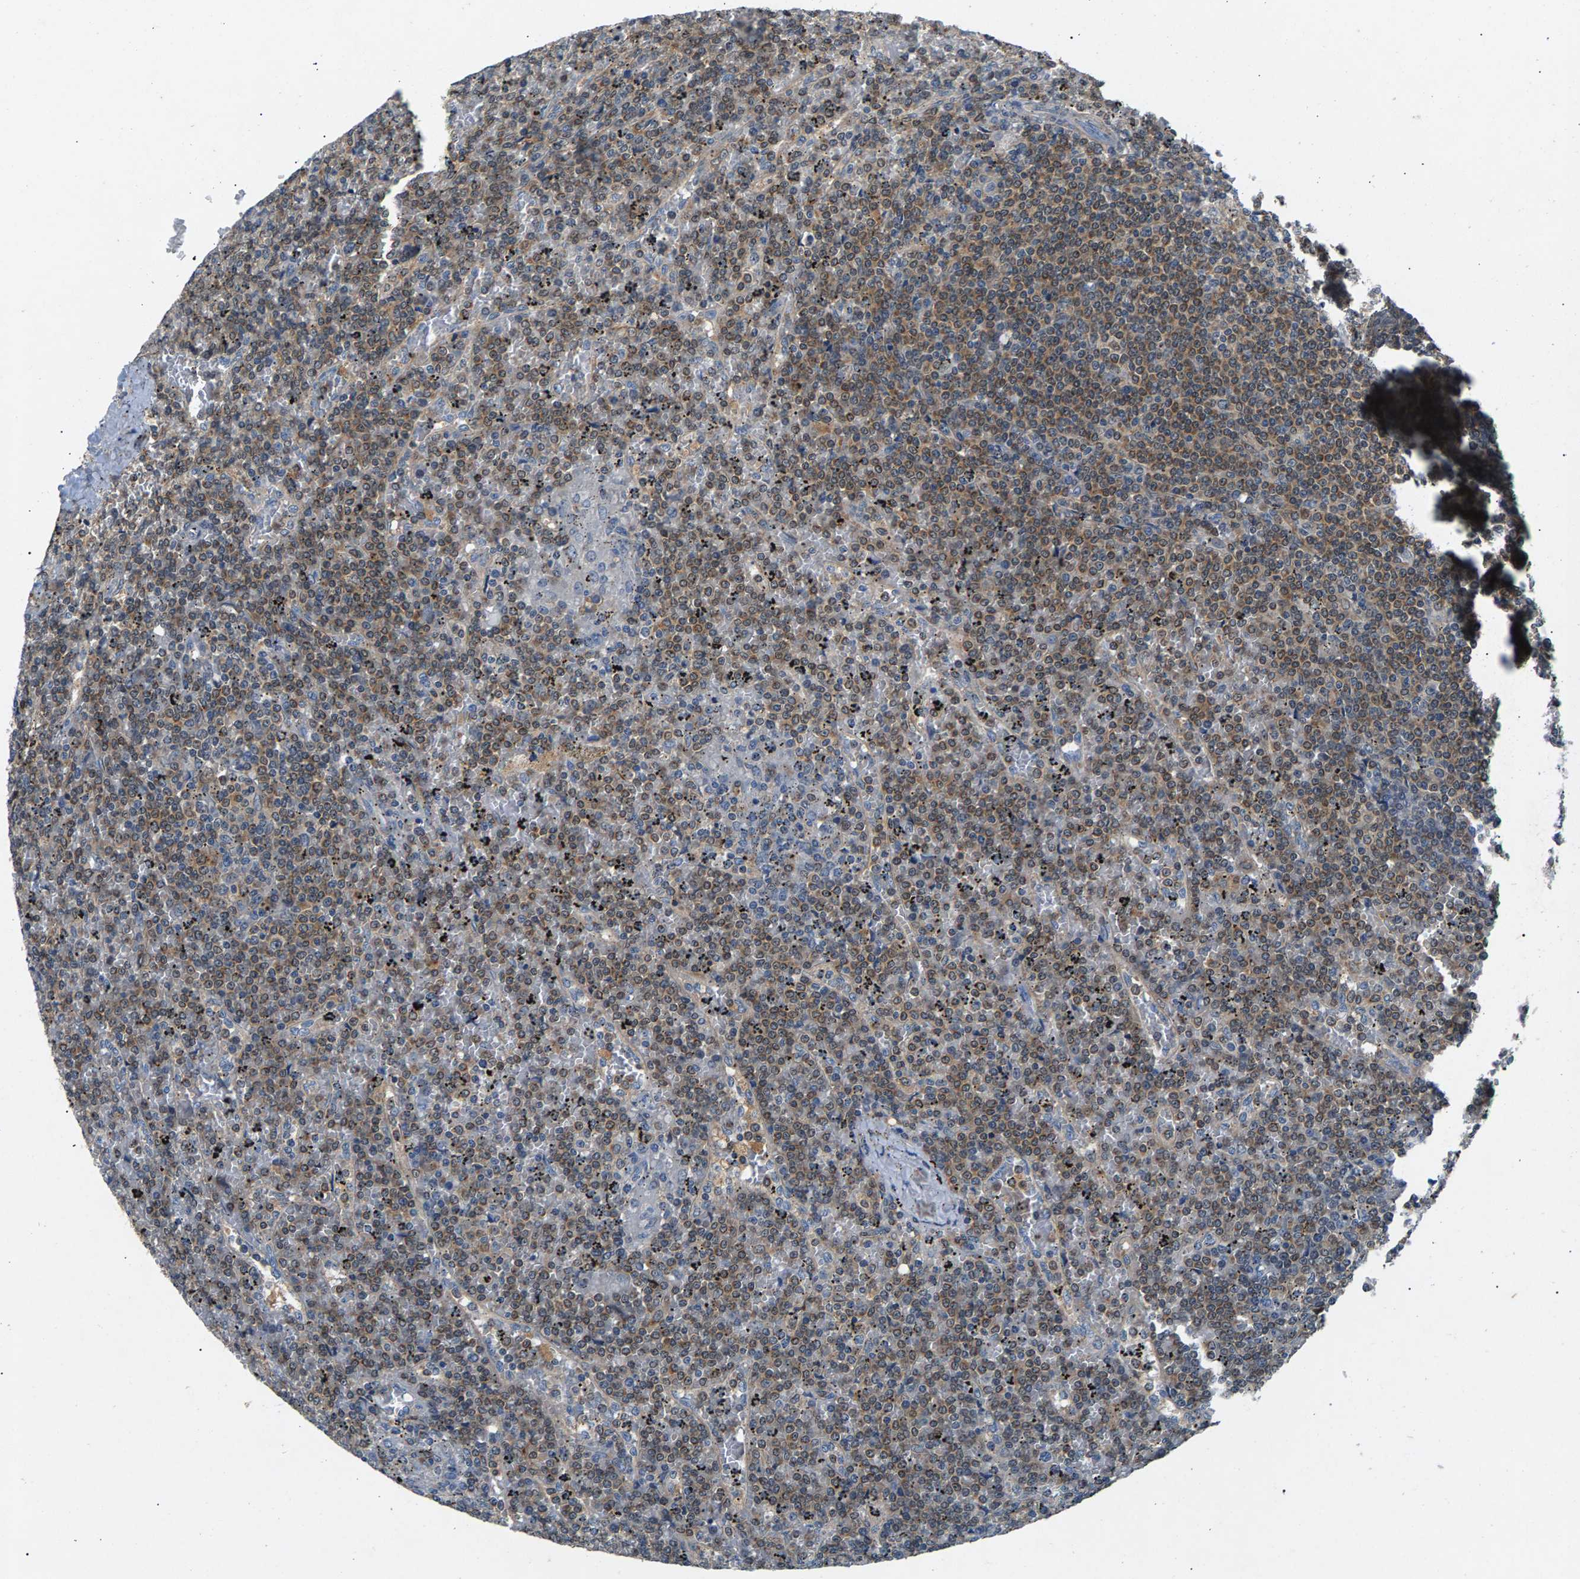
{"staining": {"intensity": "weak", "quantity": ">75%", "location": "cytoplasmic/membranous"}, "tissue": "lymphoma", "cell_type": "Tumor cells", "image_type": "cancer", "snomed": [{"axis": "morphology", "description": "Malignant lymphoma, non-Hodgkin's type, Low grade"}, {"axis": "topography", "description": "Spleen"}], "caption": "Tumor cells reveal weak cytoplasmic/membranous staining in approximately >75% of cells in malignant lymphoma, non-Hodgkin's type (low-grade).", "gene": "NT5C", "patient": {"sex": "female", "age": 19}}